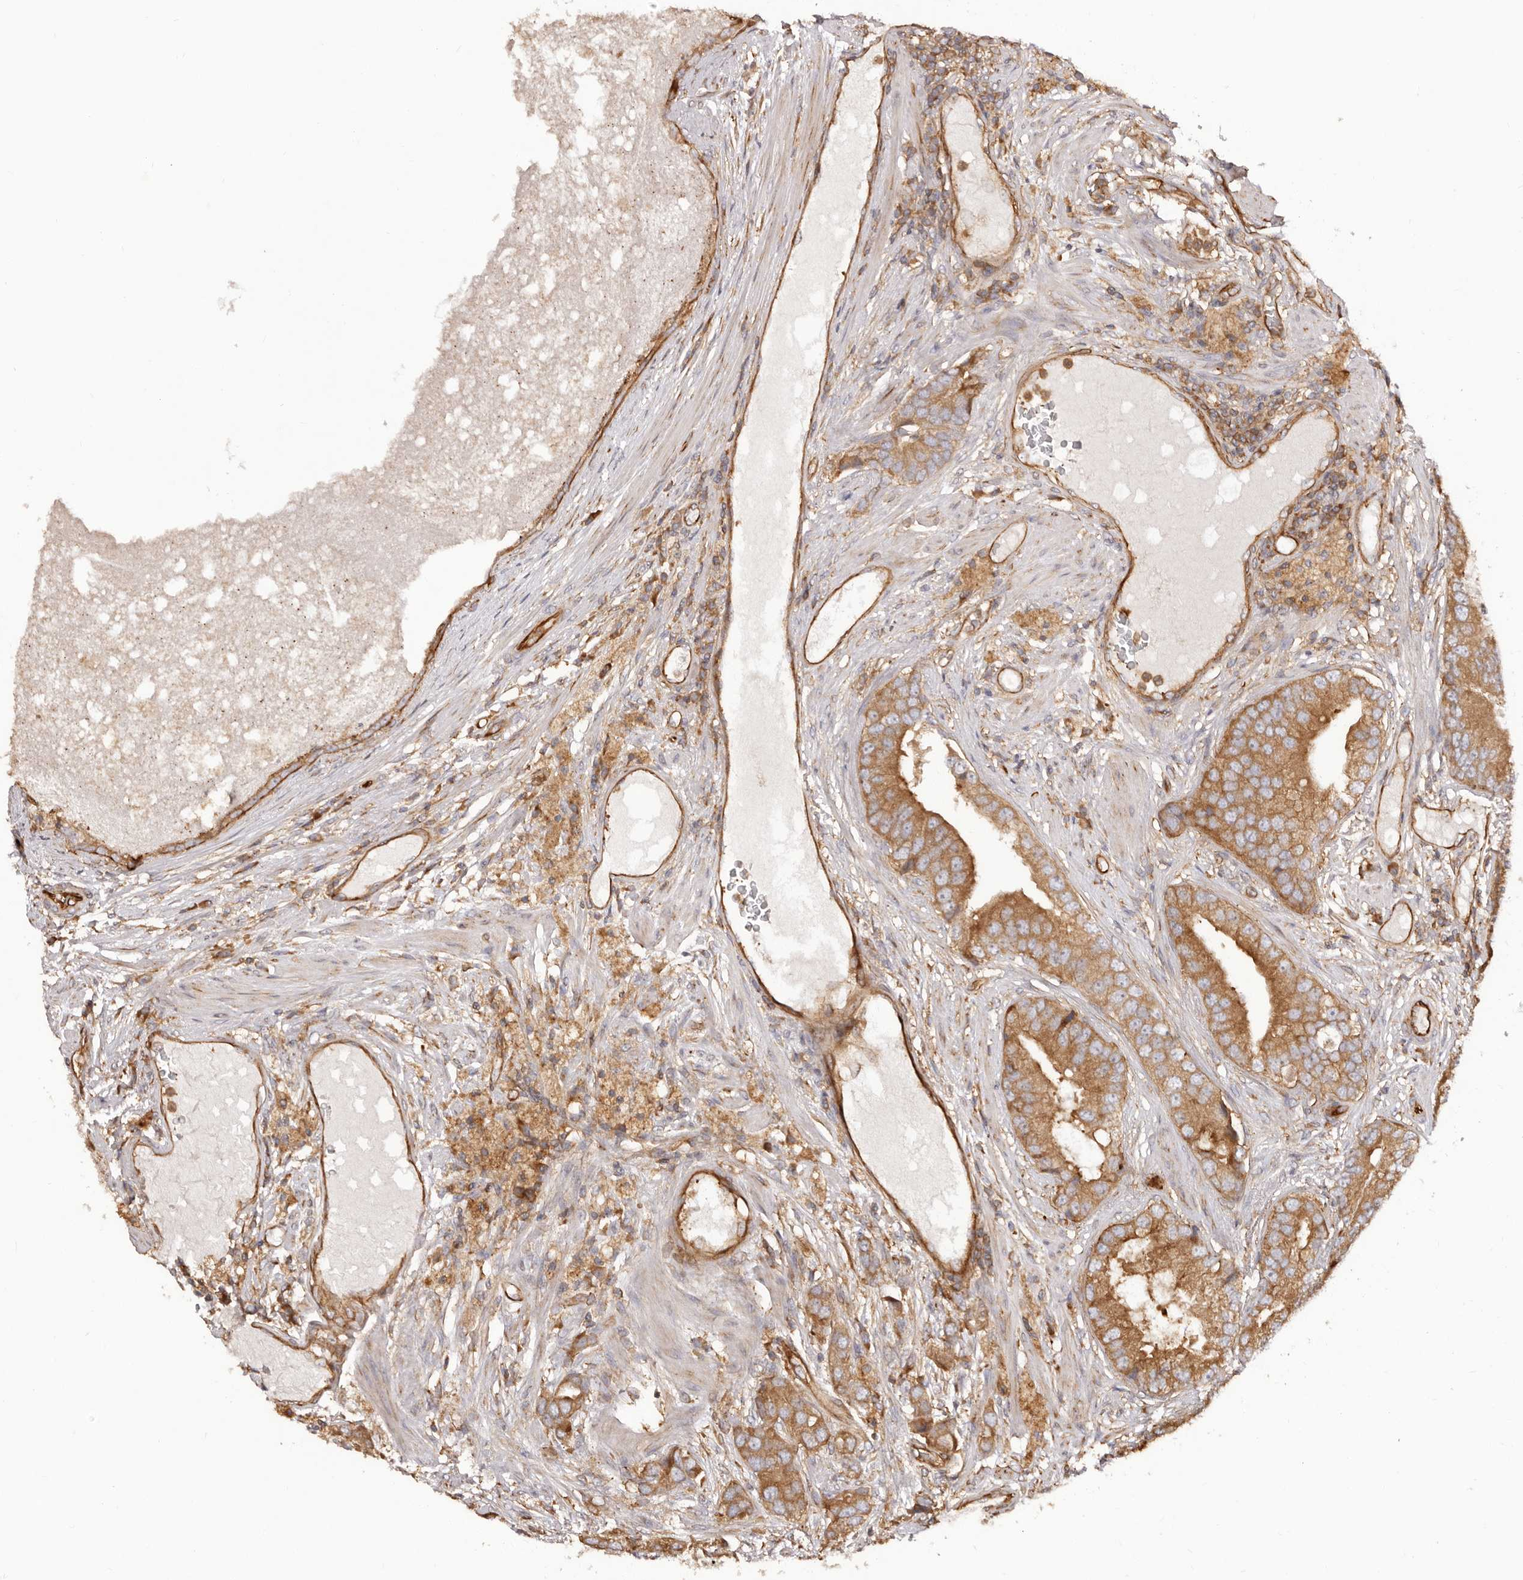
{"staining": {"intensity": "moderate", "quantity": ">75%", "location": "cytoplasmic/membranous"}, "tissue": "prostate cancer", "cell_type": "Tumor cells", "image_type": "cancer", "snomed": [{"axis": "morphology", "description": "Adenocarcinoma, High grade"}, {"axis": "topography", "description": "Prostate"}], "caption": "A high-resolution histopathology image shows IHC staining of adenocarcinoma (high-grade) (prostate), which demonstrates moderate cytoplasmic/membranous staining in about >75% of tumor cells.", "gene": "RPS6", "patient": {"sex": "male", "age": 70}}